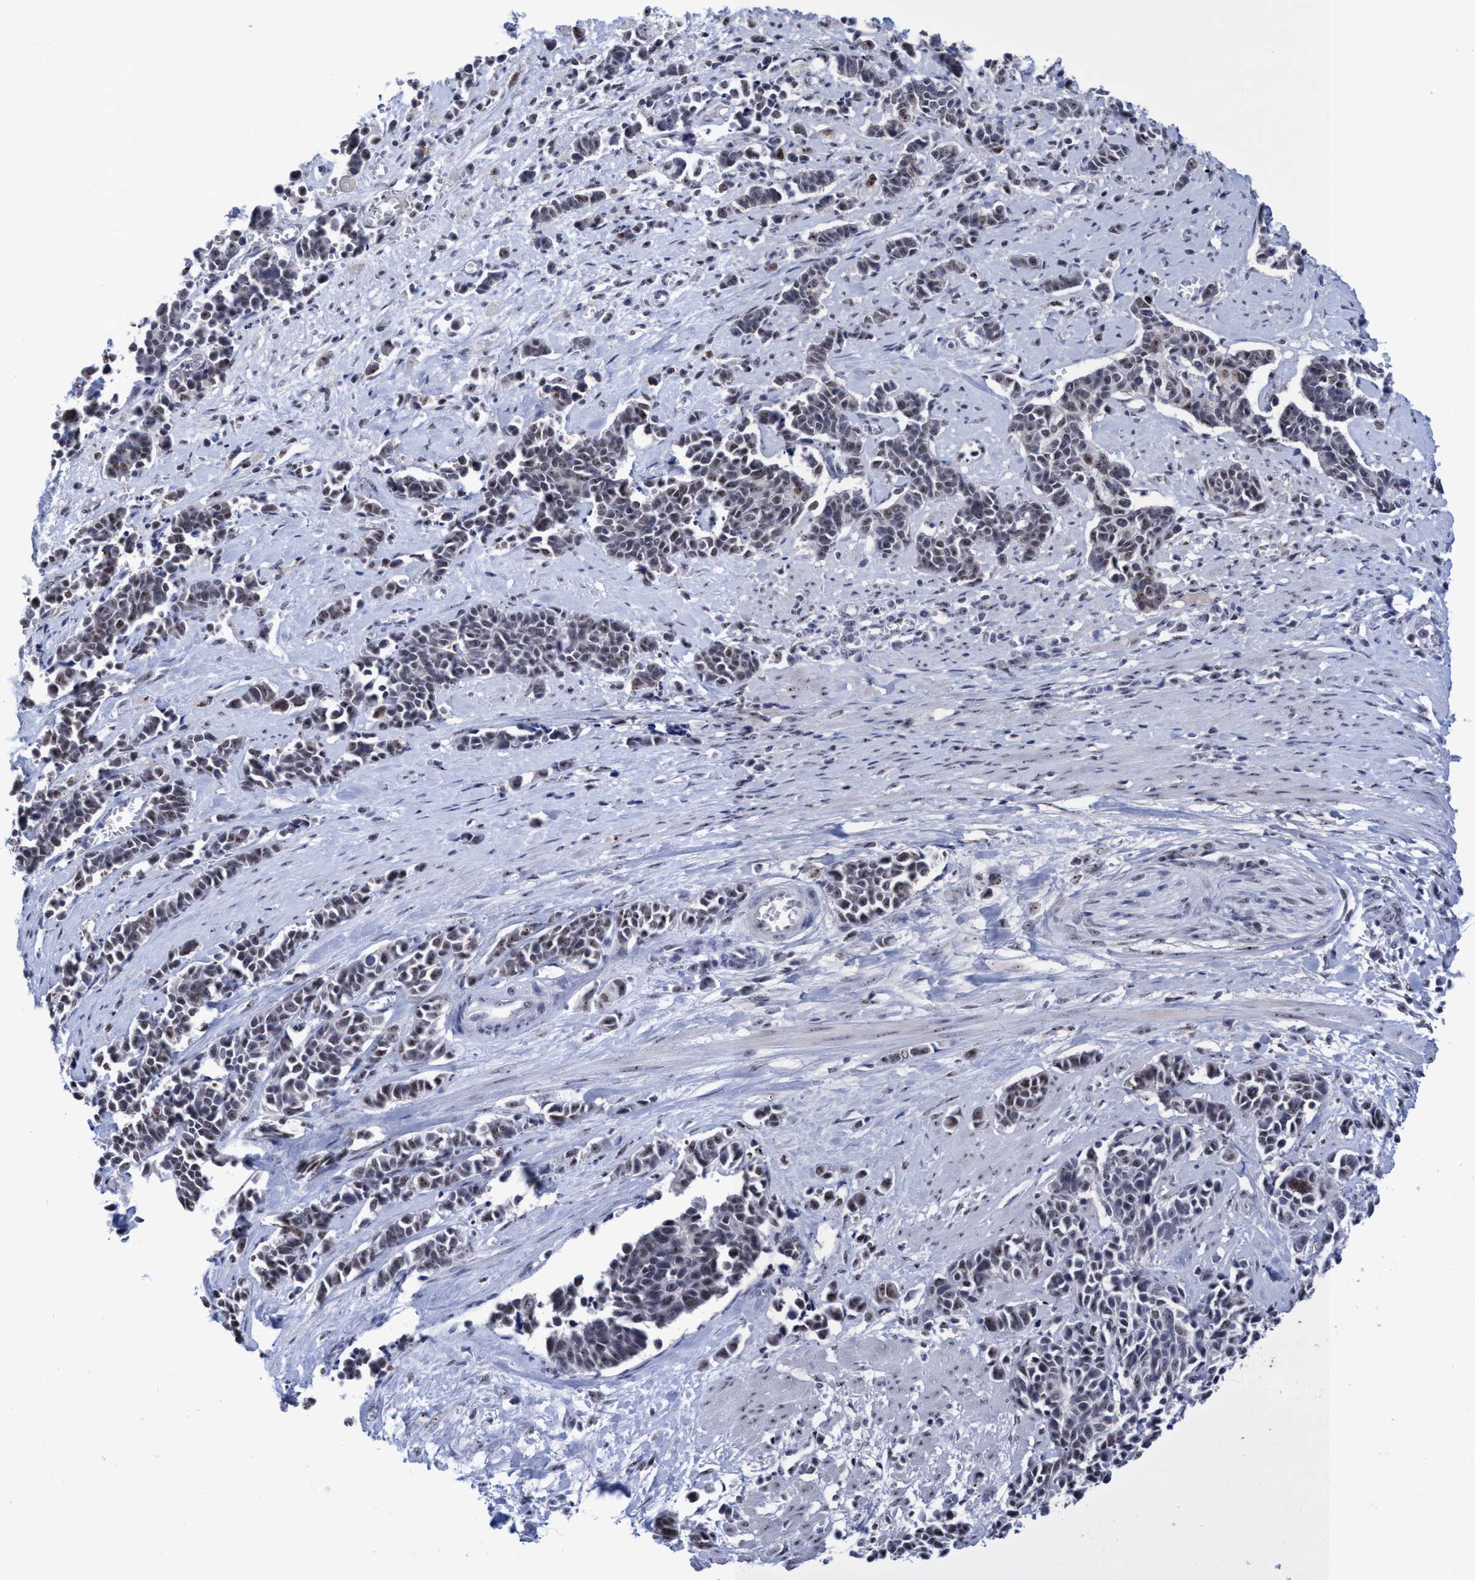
{"staining": {"intensity": "weak", "quantity": "<25%", "location": "nuclear"}, "tissue": "cervical cancer", "cell_type": "Tumor cells", "image_type": "cancer", "snomed": [{"axis": "morphology", "description": "Squamous cell carcinoma, NOS"}, {"axis": "topography", "description": "Cervix"}], "caption": "This is an immunohistochemistry (IHC) histopathology image of human cervical cancer. There is no expression in tumor cells.", "gene": "EFCAB10", "patient": {"sex": "female", "age": 35}}